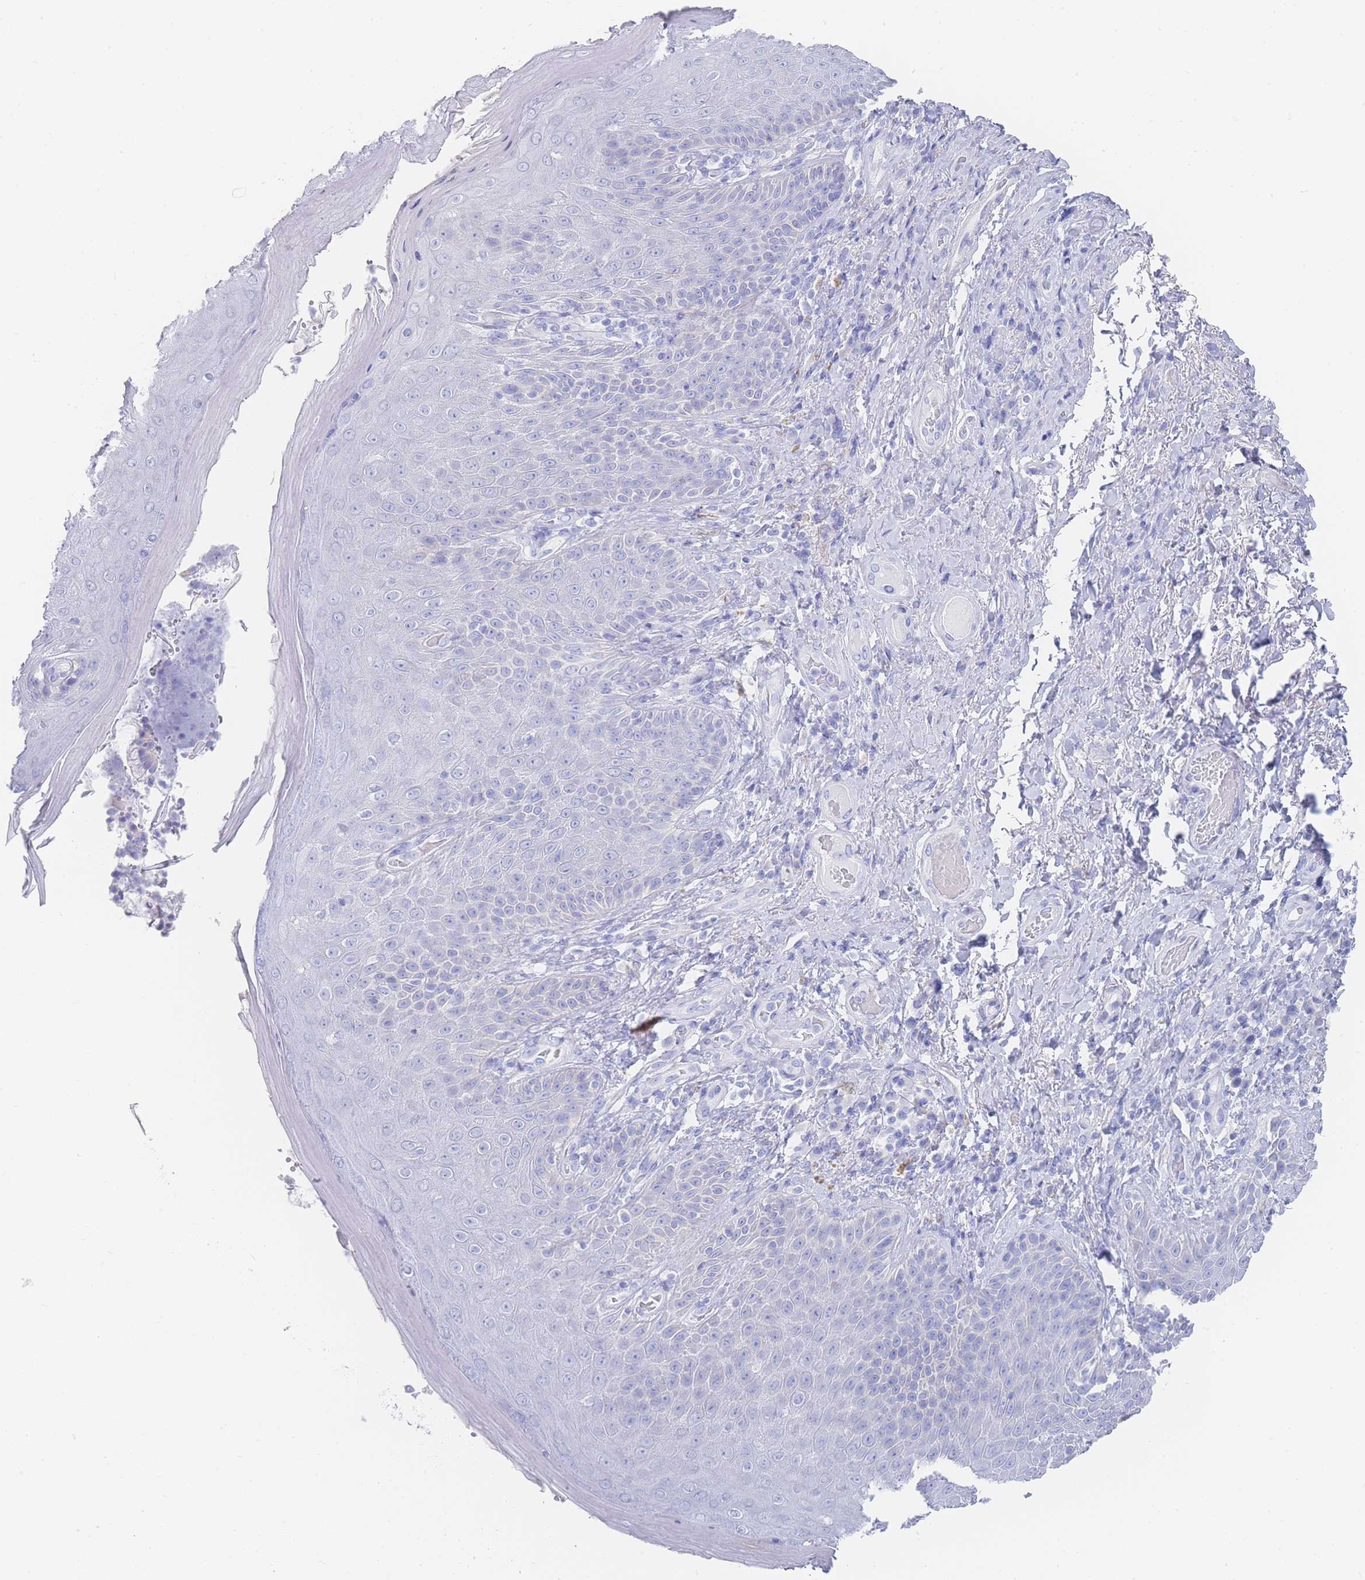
{"staining": {"intensity": "negative", "quantity": "none", "location": "none"}, "tissue": "skin", "cell_type": "Epidermal cells", "image_type": "normal", "snomed": [{"axis": "morphology", "description": "Normal tissue, NOS"}, {"axis": "topography", "description": "Anal"}], "caption": "This histopathology image is of unremarkable skin stained with immunohistochemistry to label a protein in brown with the nuclei are counter-stained blue. There is no expression in epidermal cells.", "gene": "LRRC37A2", "patient": {"sex": "female", "age": 89}}